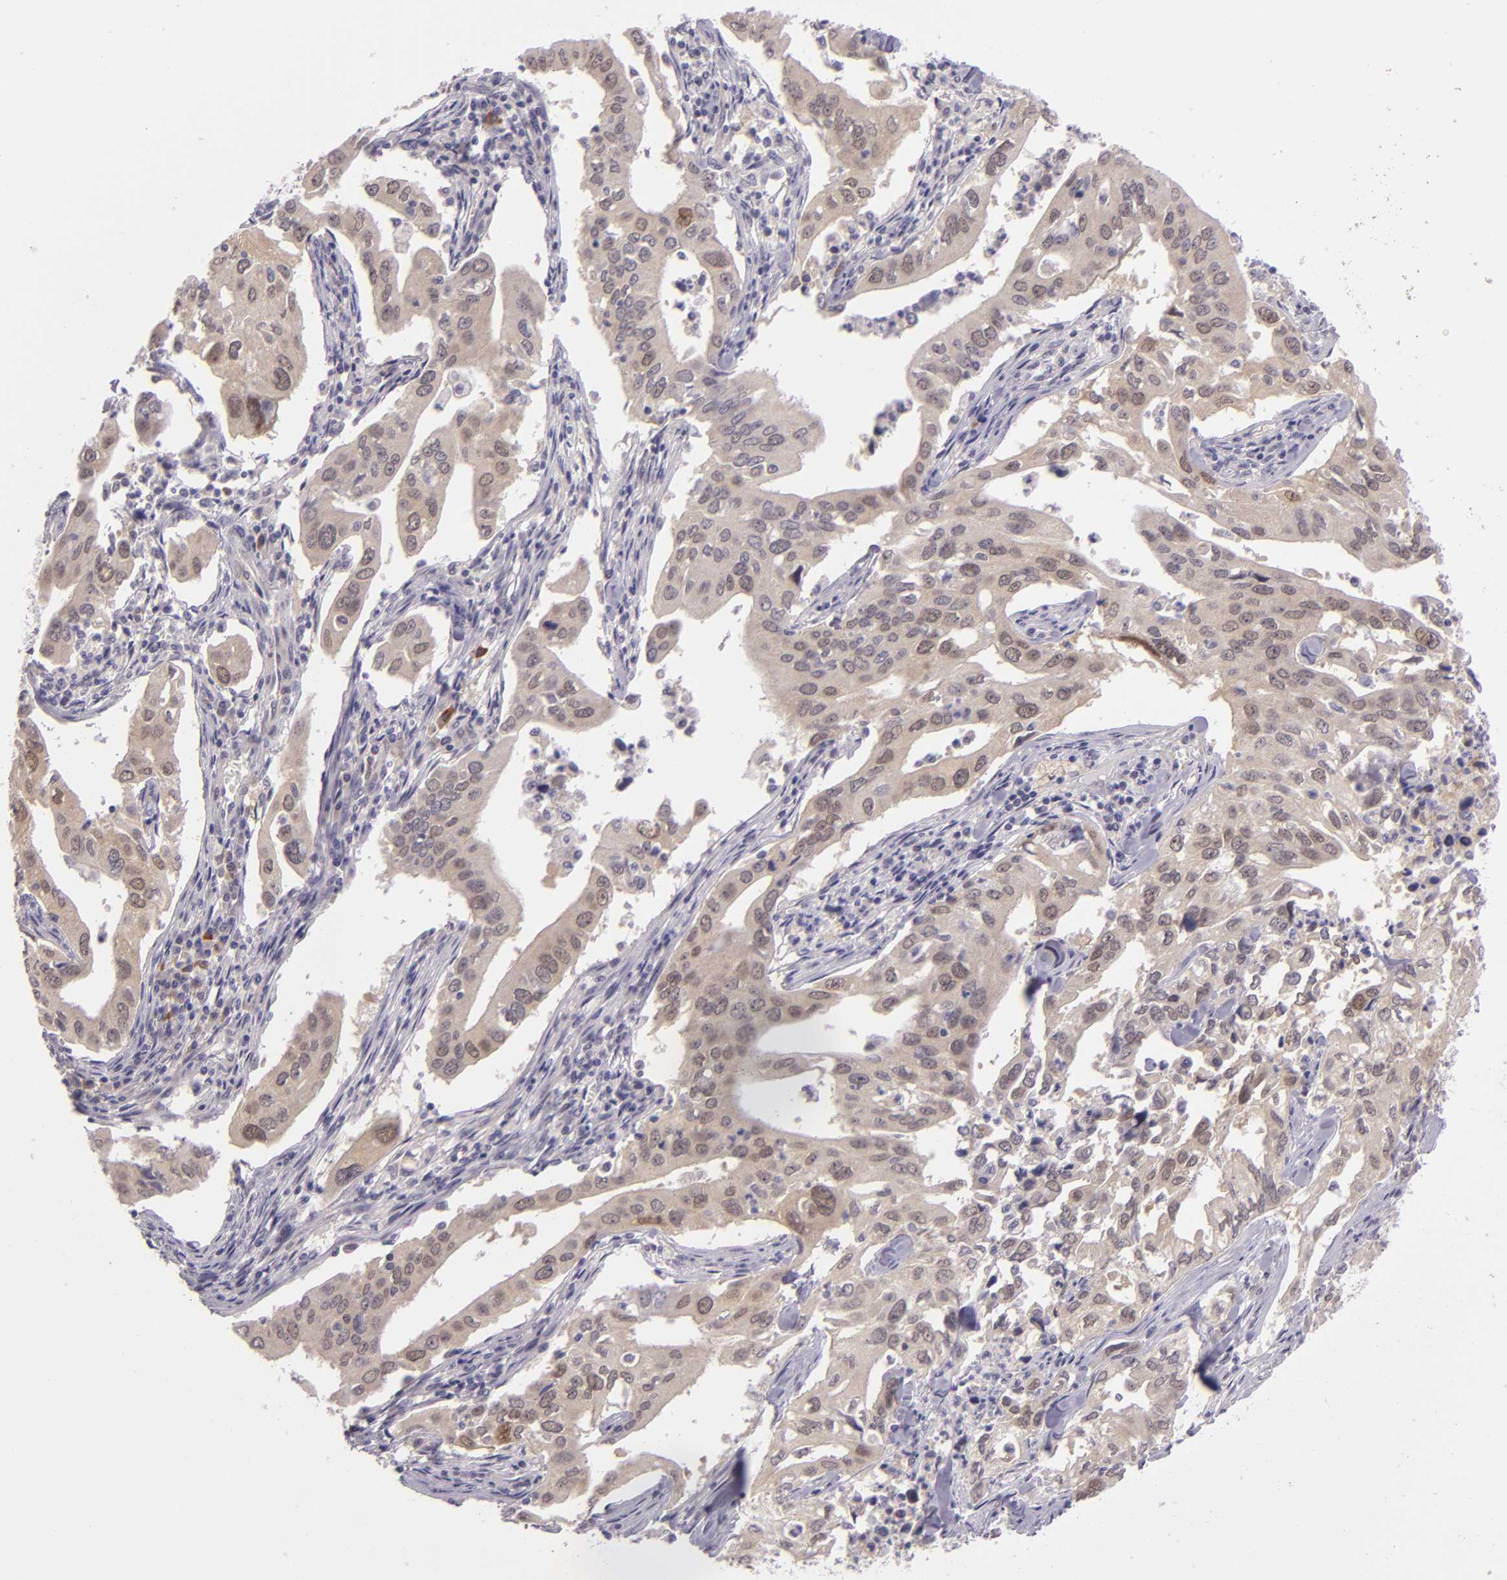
{"staining": {"intensity": "negative", "quantity": "none", "location": "none"}, "tissue": "lung cancer", "cell_type": "Tumor cells", "image_type": "cancer", "snomed": [{"axis": "morphology", "description": "Adenocarcinoma, NOS"}, {"axis": "topography", "description": "Lung"}], "caption": "A high-resolution histopathology image shows immunohistochemistry (IHC) staining of lung cancer, which displays no significant positivity in tumor cells.", "gene": "CSE1L", "patient": {"sex": "male", "age": 48}}